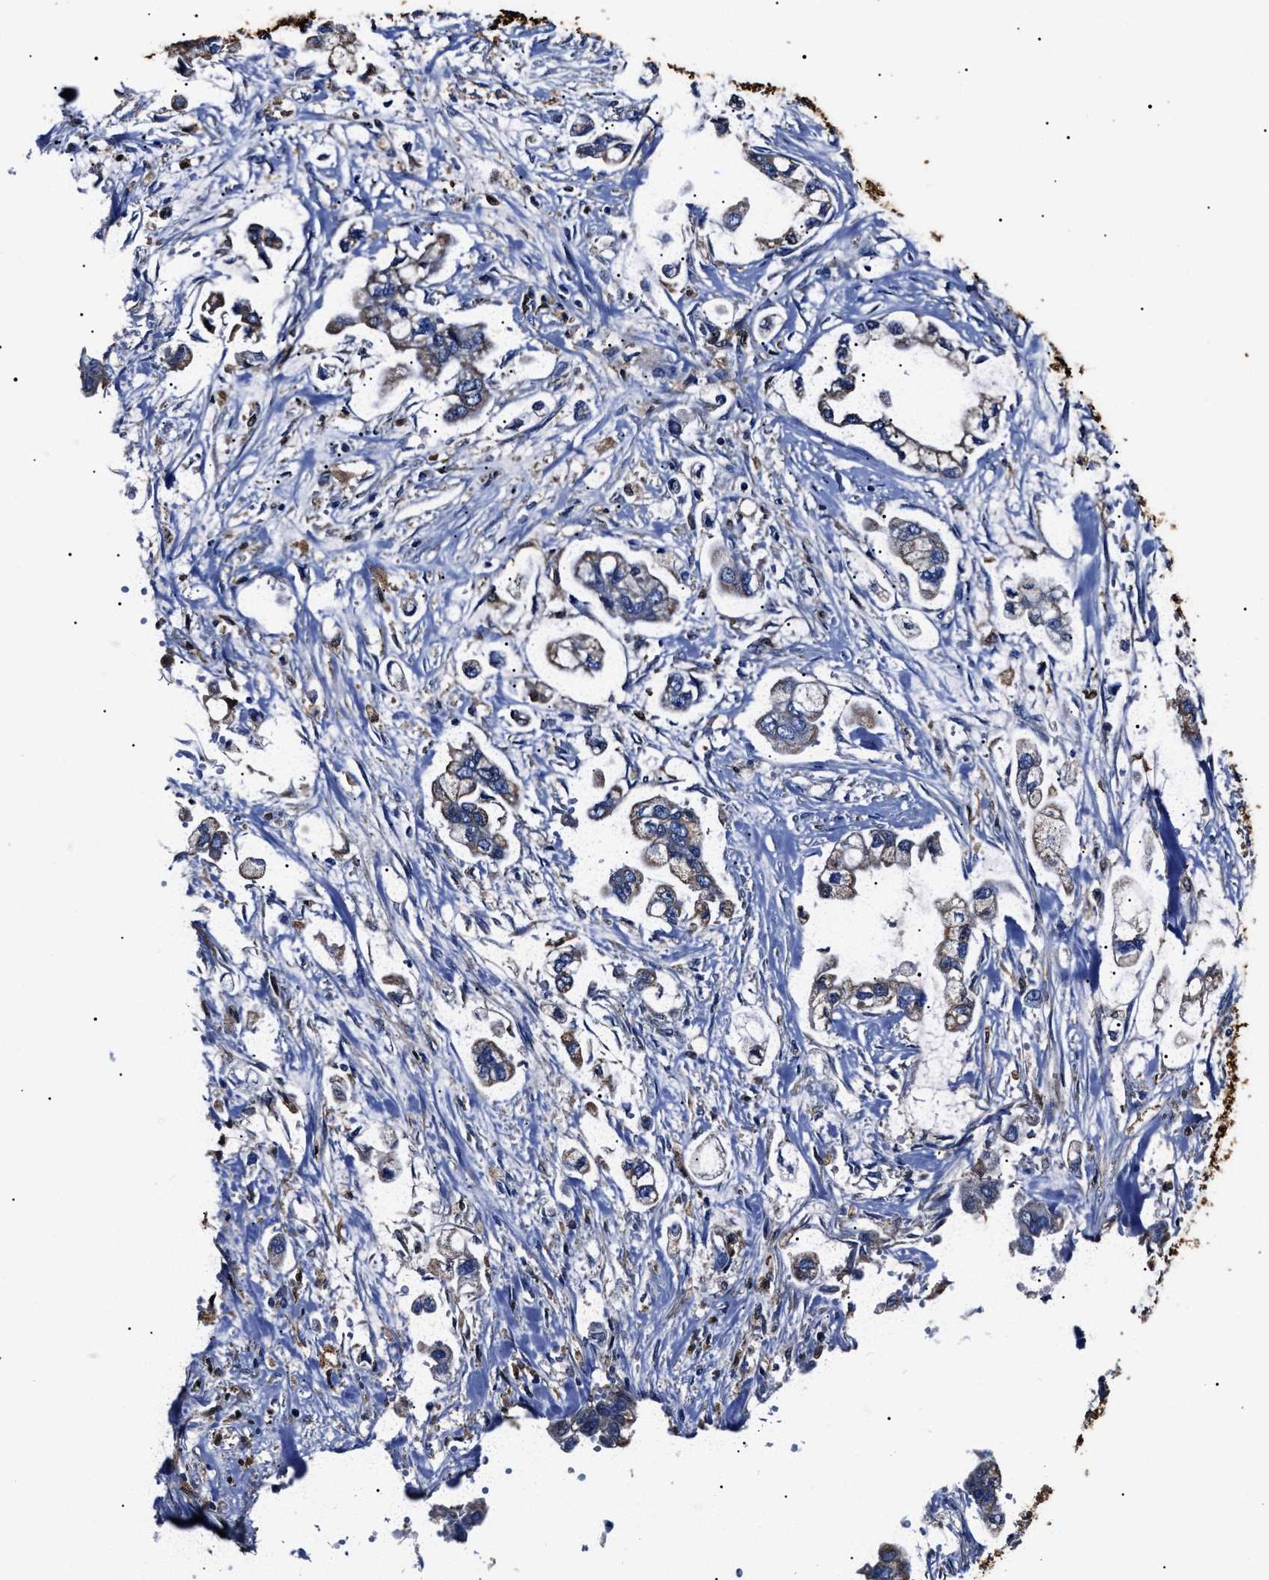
{"staining": {"intensity": "weak", "quantity": "<25%", "location": "cytoplasmic/membranous"}, "tissue": "stomach cancer", "cell_type": "Tumor cells", "image_type": "cancer", "snomed": [{"axis": "morphology", "description": "Adenocarcinoma, NOS"}, {"axis": "topography", "description": "Stomach"}], "caption": "An image of human stomach cancer (adenocarcinoma) is negative for staining in tumor cells. (Brightfield microscopy of DAB immunohistochemistry at high magnification).", "gene": "ALDH1A1", "patient": {"sex": "male", "age": 62}}